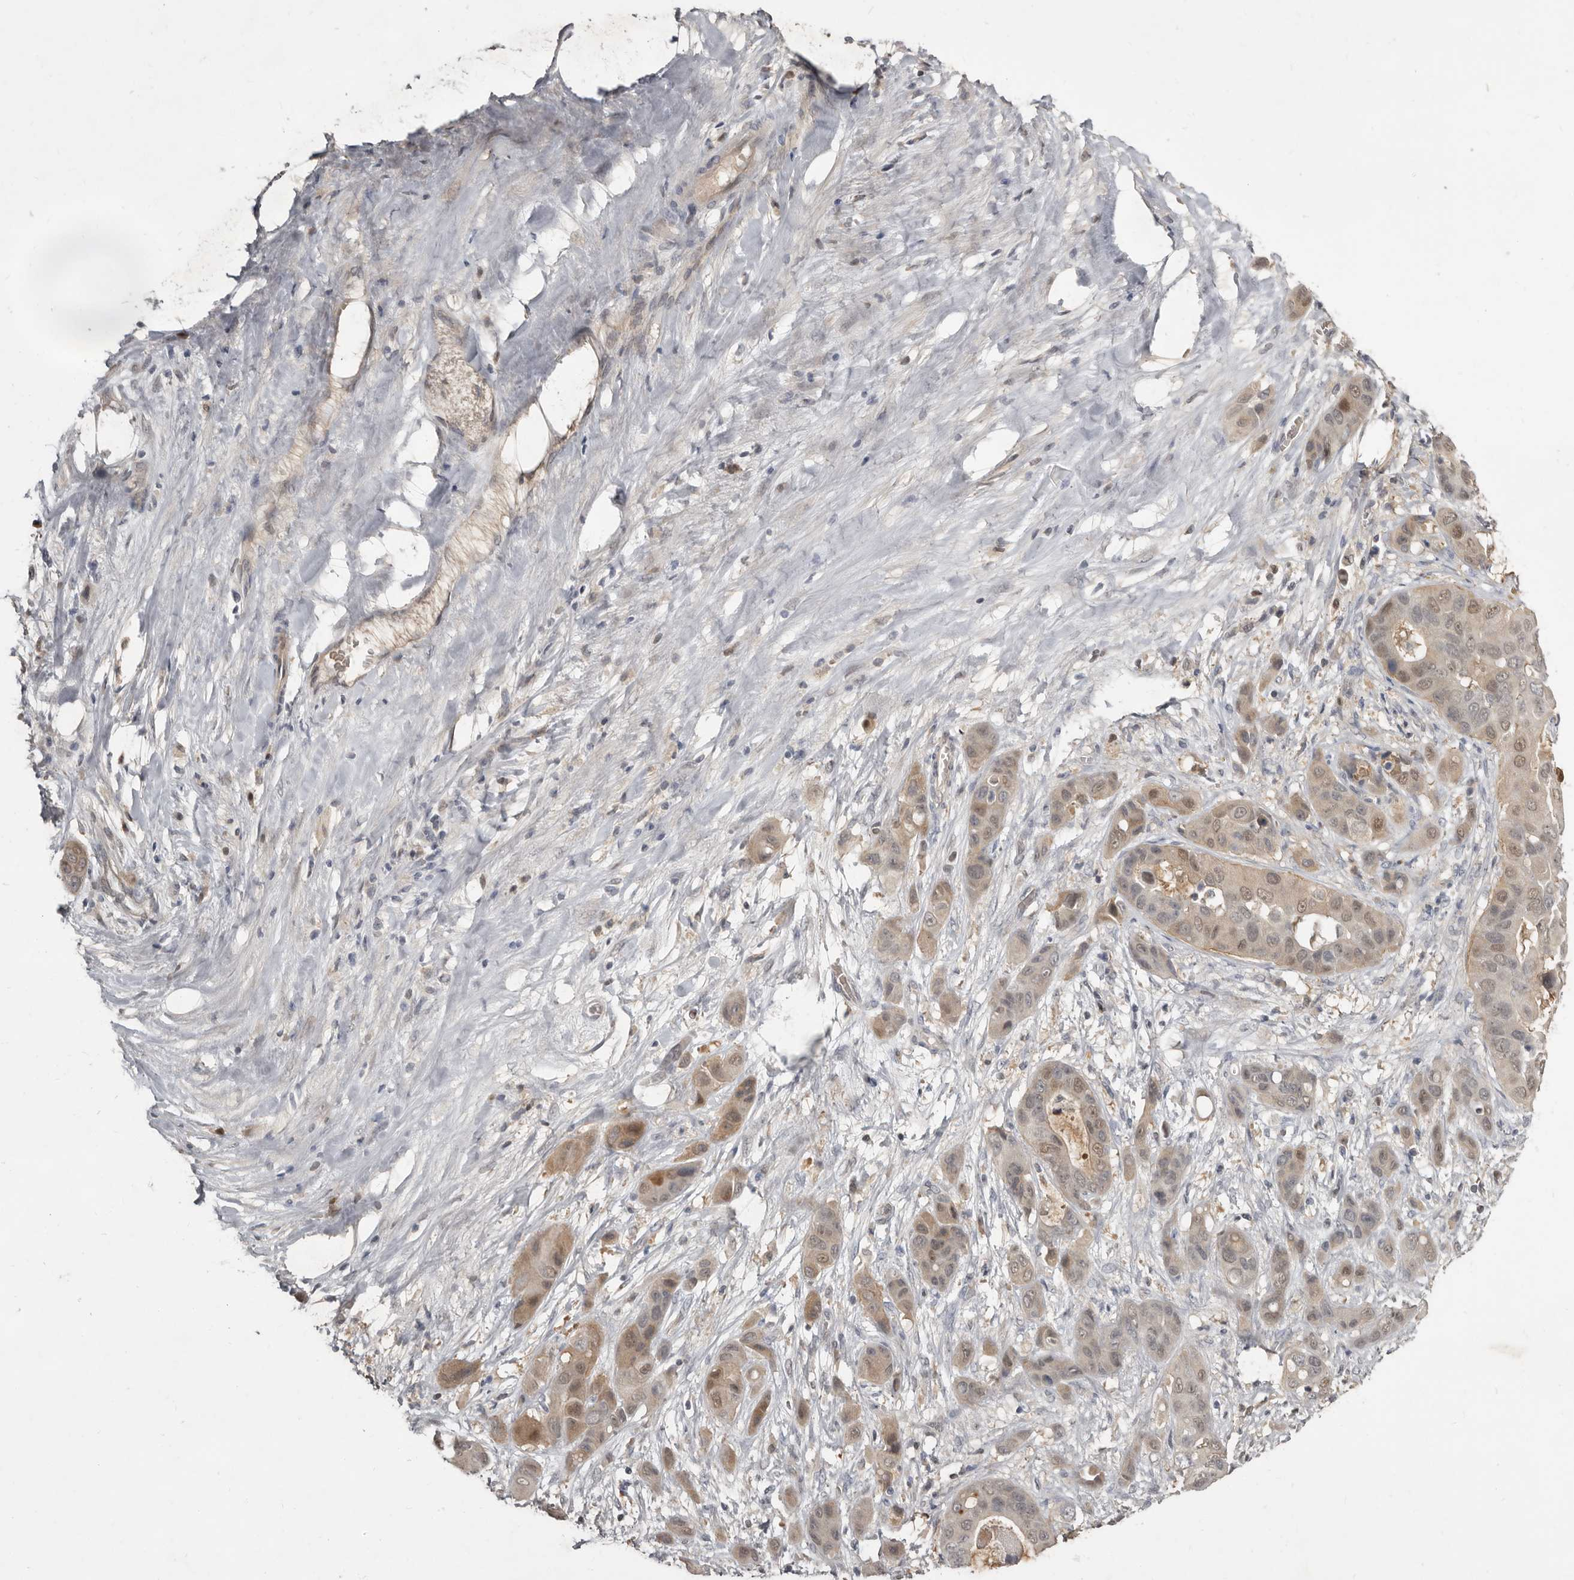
{"staining": {"intensity": "weak", "quantity": "<25%", "location": "cytoplasmic/membranous,nuclear"}, "tissue": "liver cancer", "cell_type": "Tumor cells", "image_type": "cancer", "snomed": [{"axis": "morphology", "description": "Cholangiocarcinoma"}, {"axis": "topography", "description": "Liver"}], "caption": "A histopathology image of human cholangiocarcinoma (liver) is negative for staining in tumor cells. (Brightfield microscopy of DAB (3,3'-diaminobenzidine) immunohistochemistry at high magnification).", "gene": "RBKS", "patient": {"sex": "female", "age": 52}}